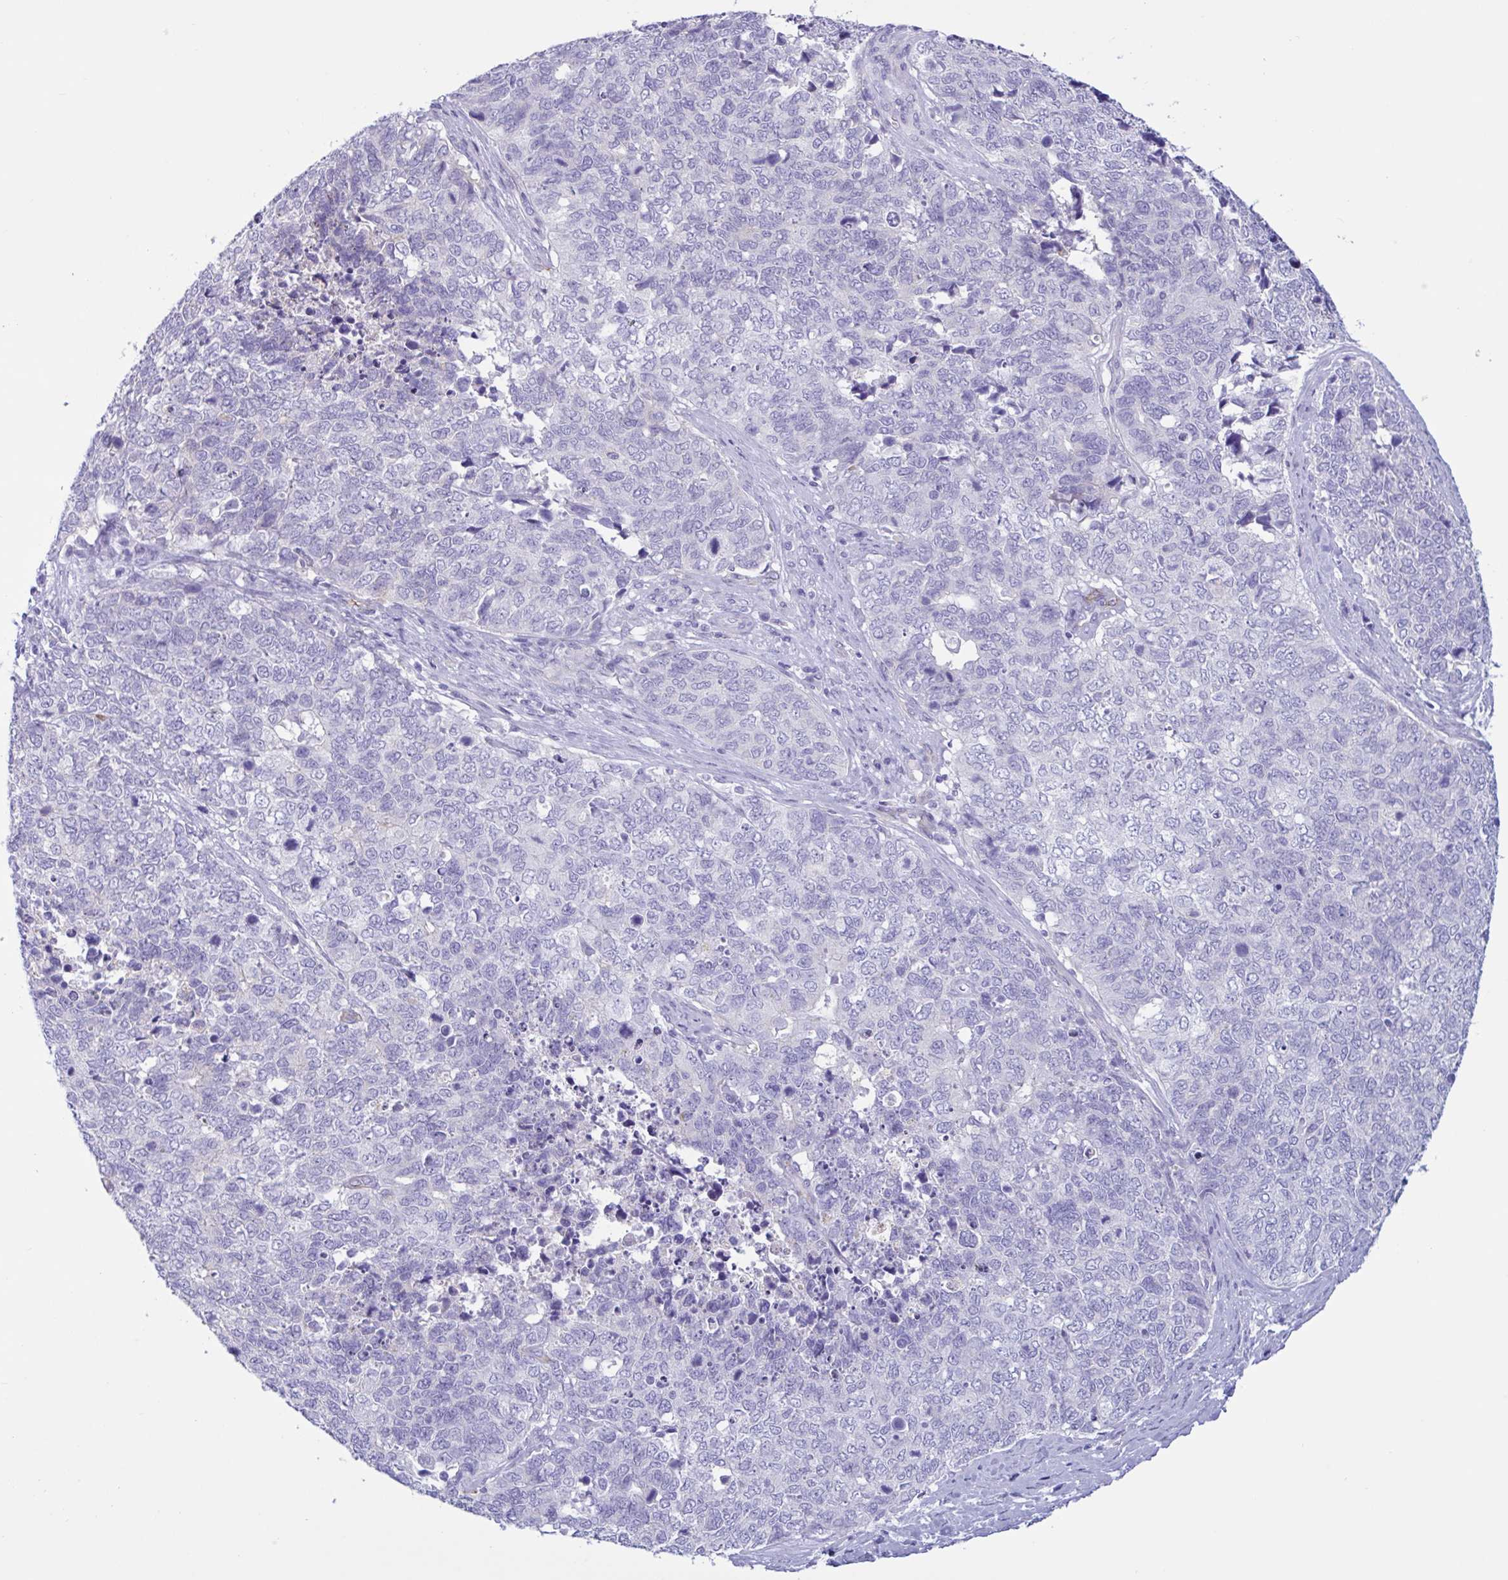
{"staining": {"intensity": "negative", "quantity": "none", "location": "none"}, "tissue": "cervical cancer", "cell_type": "Tumor cells", "image_type": "cancer", "snomed": [{"axis": "morphology", "description": "Adenocarcinoma, NOS"}, {"axis": "topography", "description": "Cervix"}], "caption": "DAB immunohistochemical staining of cervical cancer (adenocarcinoma) demonstrates no significant expression in tumor cells. (Stains: DAB immunohistochemistry with hematoxylin counter stain, Microscopy: brightfield microscopy at high magnification).", "gene": "RPL22L1", "patient": {"sex": "female", "age": 63}}